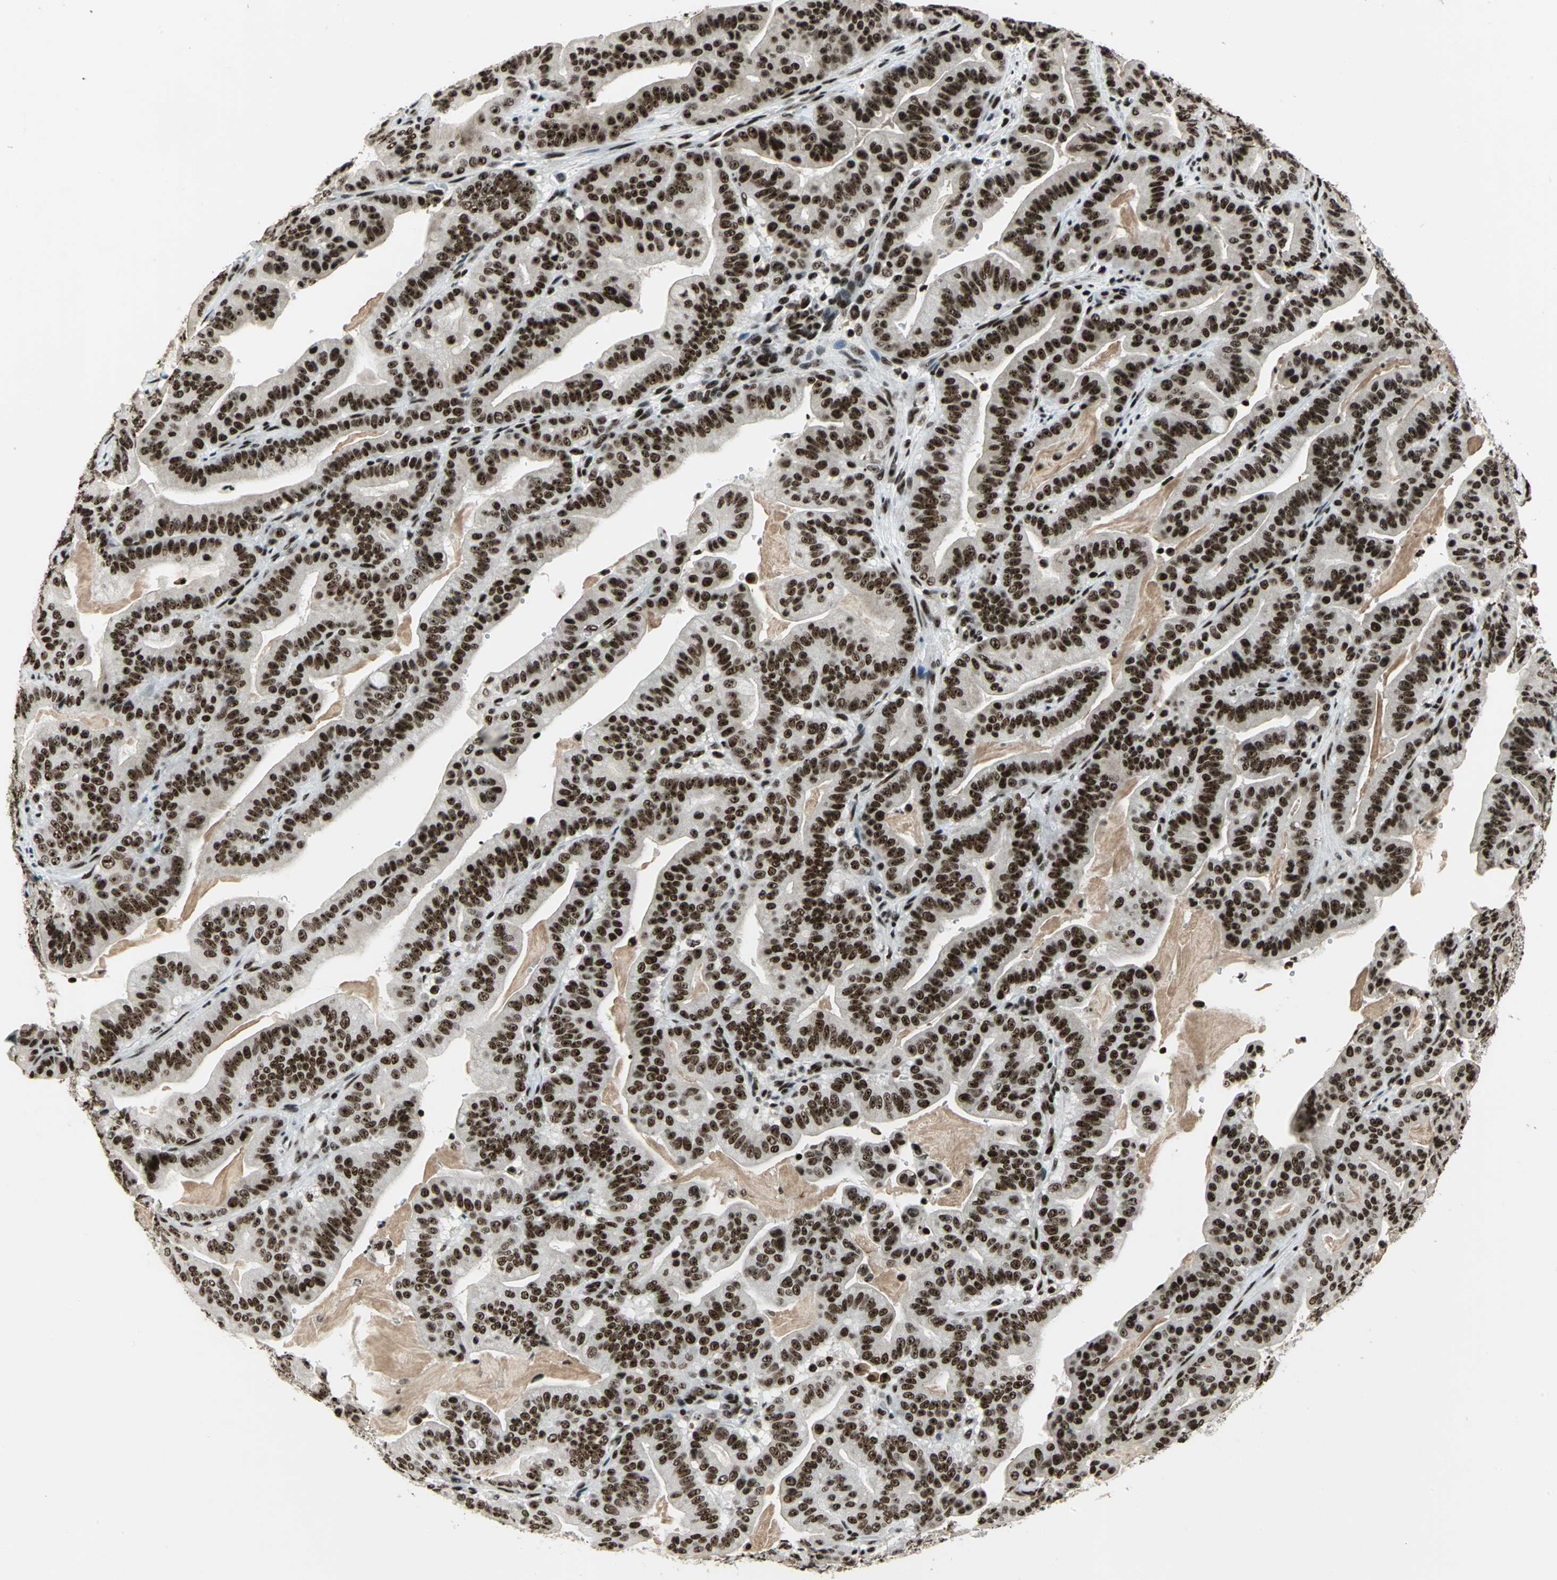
{"staining": {"intensity": "strong", "quantity": ">75%", "location": "nuclear"}, "tissue": "pancreatic cancer", "cell_type": "Tumor cells", "image_type": "cancer", "snomed": [{"axis": "morphology", "description": "Adenocarcinoma, NOS"}, {"axis": "topography", "description": "Pancreas"}], "caption": "Human adenocarcinoma (pancreatic) stained with a protein marker demonstrates strong staining in tumor cells.", "gene": "UBTF", "patient": {"sex": "male", "age": 63}}